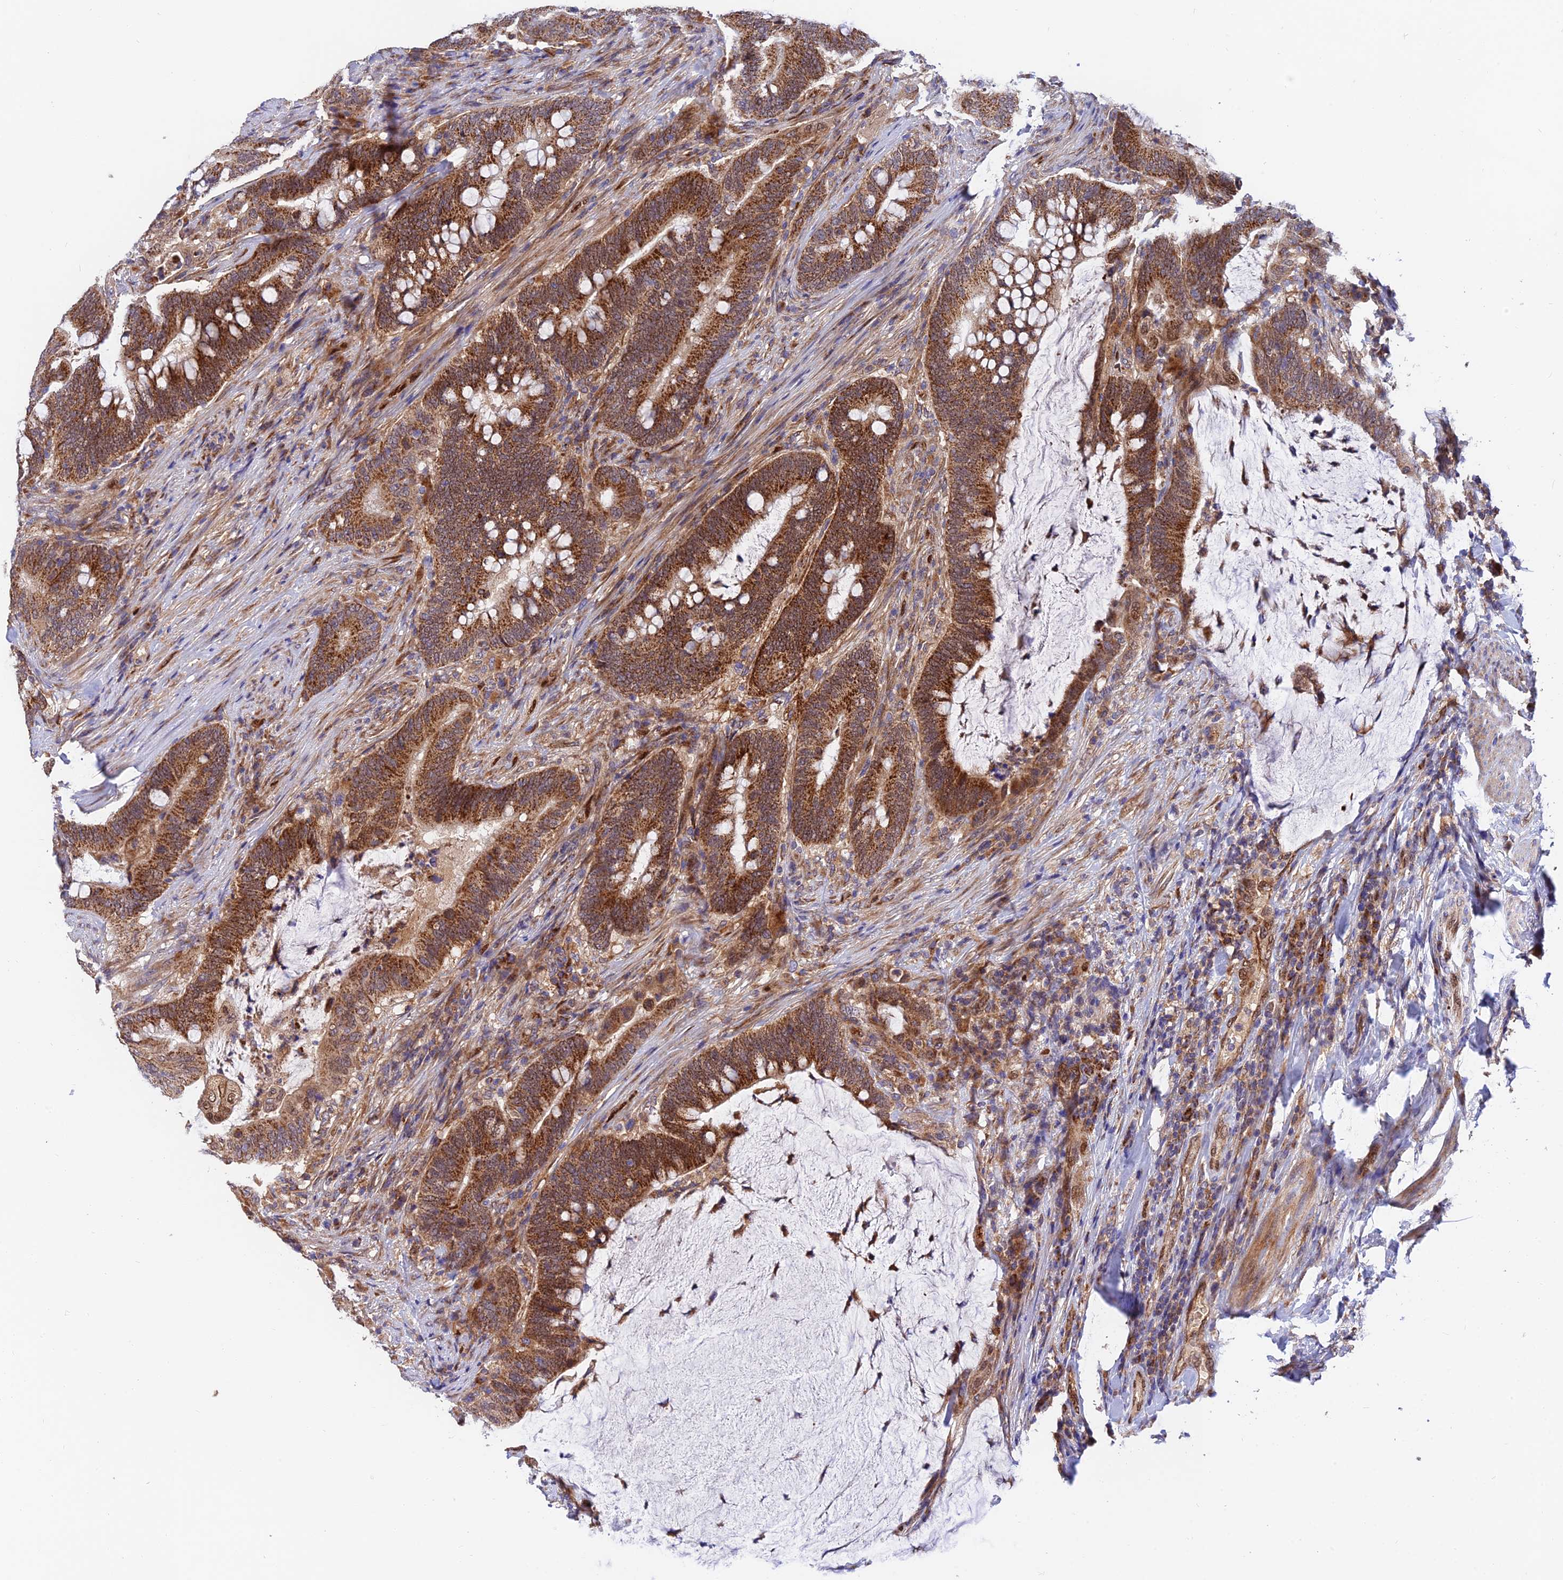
{"staining": {"intensity": "strong", "quantity": ">75%", "location": "cytoplasmic/membranous"}, "tissue": "colorectal cancer", "cell_type": "Tumor cells", "image_type": "cancer", "snomed": [{"axis": "morphology", "description": "Adenocarcinoma, NOS"}, {"axis": "topography", "description": "Colon"}], "caption": "About >75% of tumor cells in adenocarcinoma (colorectal) show strong cytoplasmic/membranous protein positivity as visualized by brown immunohistochemical staining.", "gene": "PODNL1", "patient": {"sex": "female", "age": 66}}